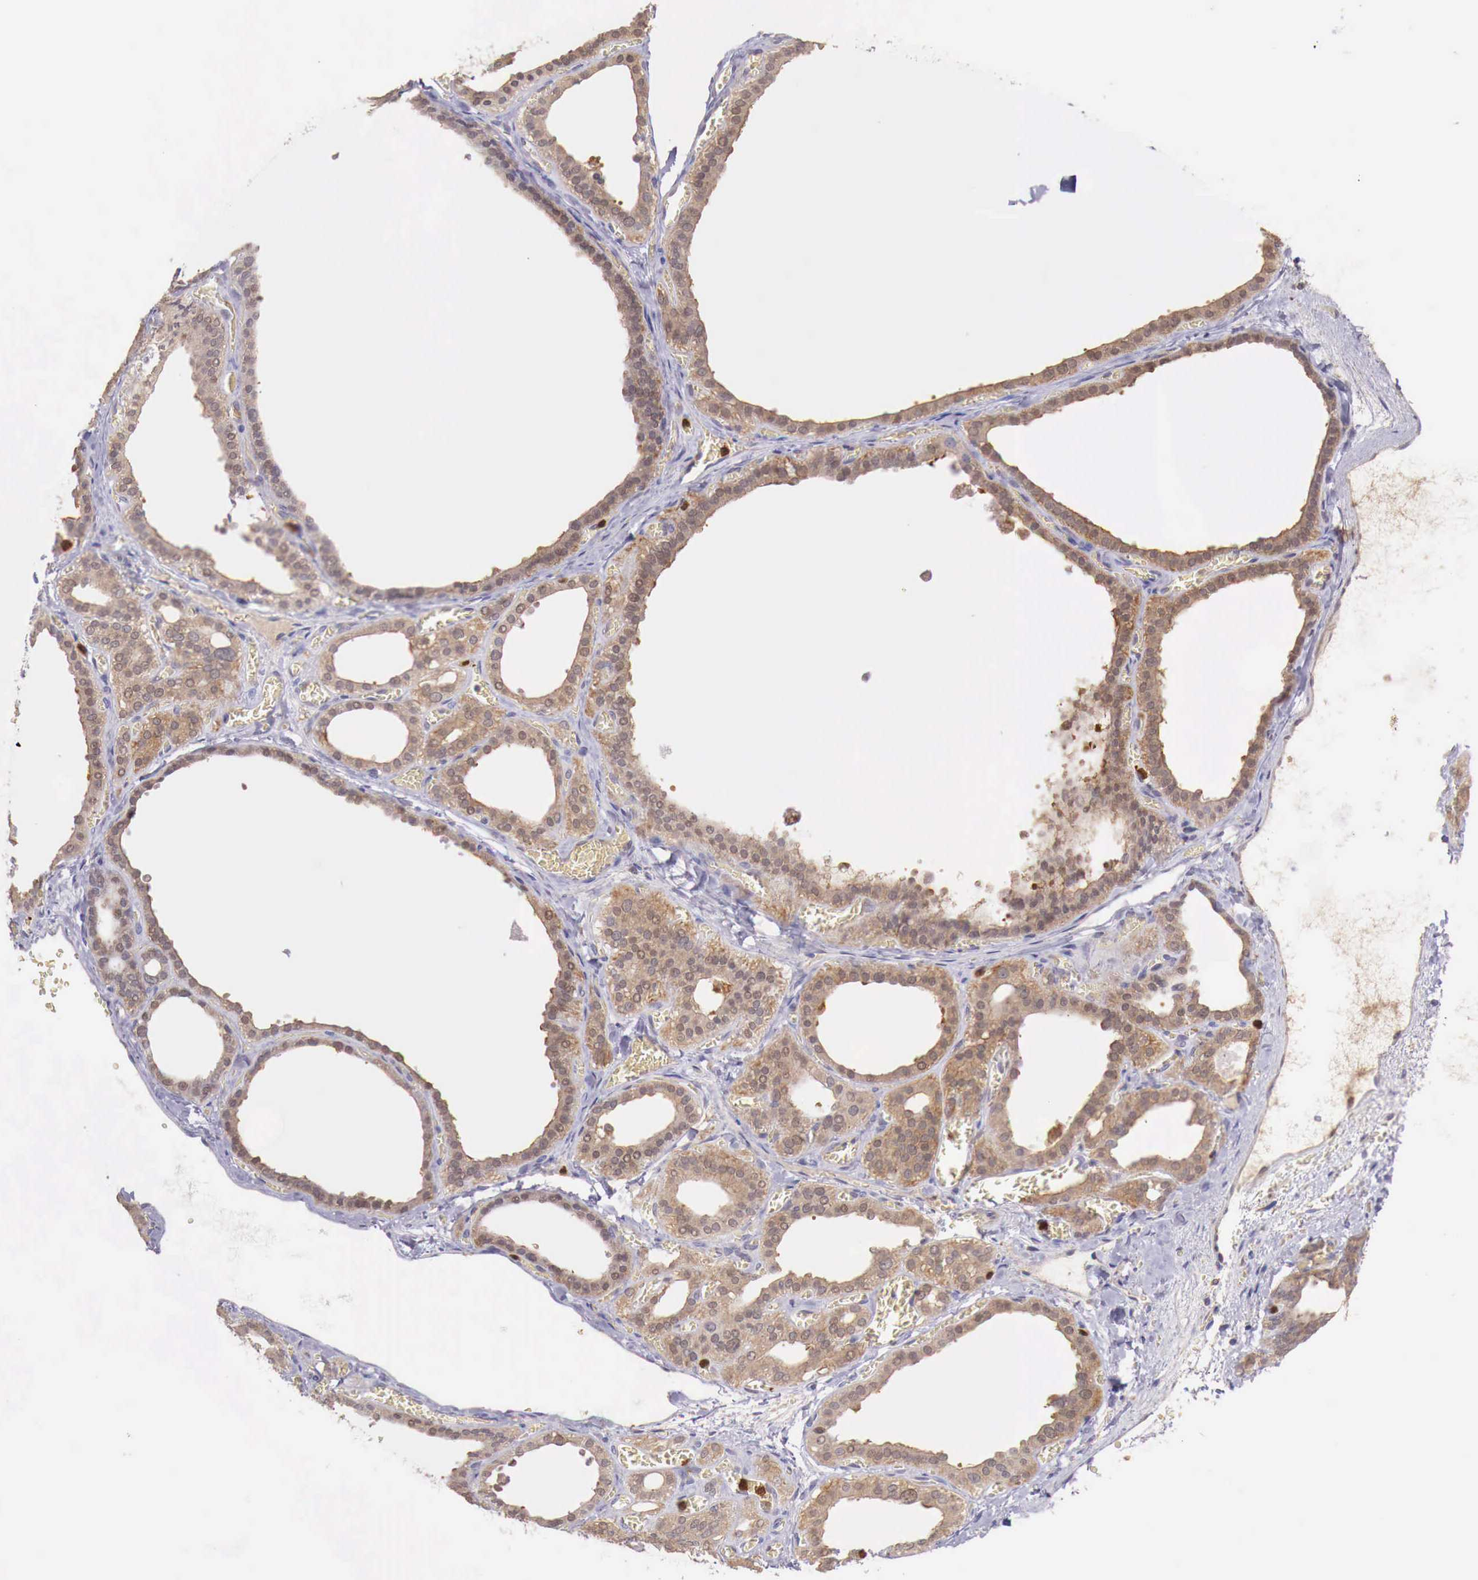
{"staining": {"intensity": "moderate", "quantity": ">75%", "location": "cytoplasmic/membranous"}, "tissue": "thyroid gland", "cell_type": "Glandular cells", "image_type": "normal", "snomed": [{"axis": "morphology", "description": "Normal tissue, NOS"}, {"axis": "topography", "description": "Thyroid gland"}], "caption": "This micrograph shows immunohistochemistry (IHC) staining of benign human thyroid gland, with medium moderate cytoplasmic/membranous staining in approximately >75% of glandular cells.", "gene": "GAB2", "patient": {"sex": "female", "age": 55}}